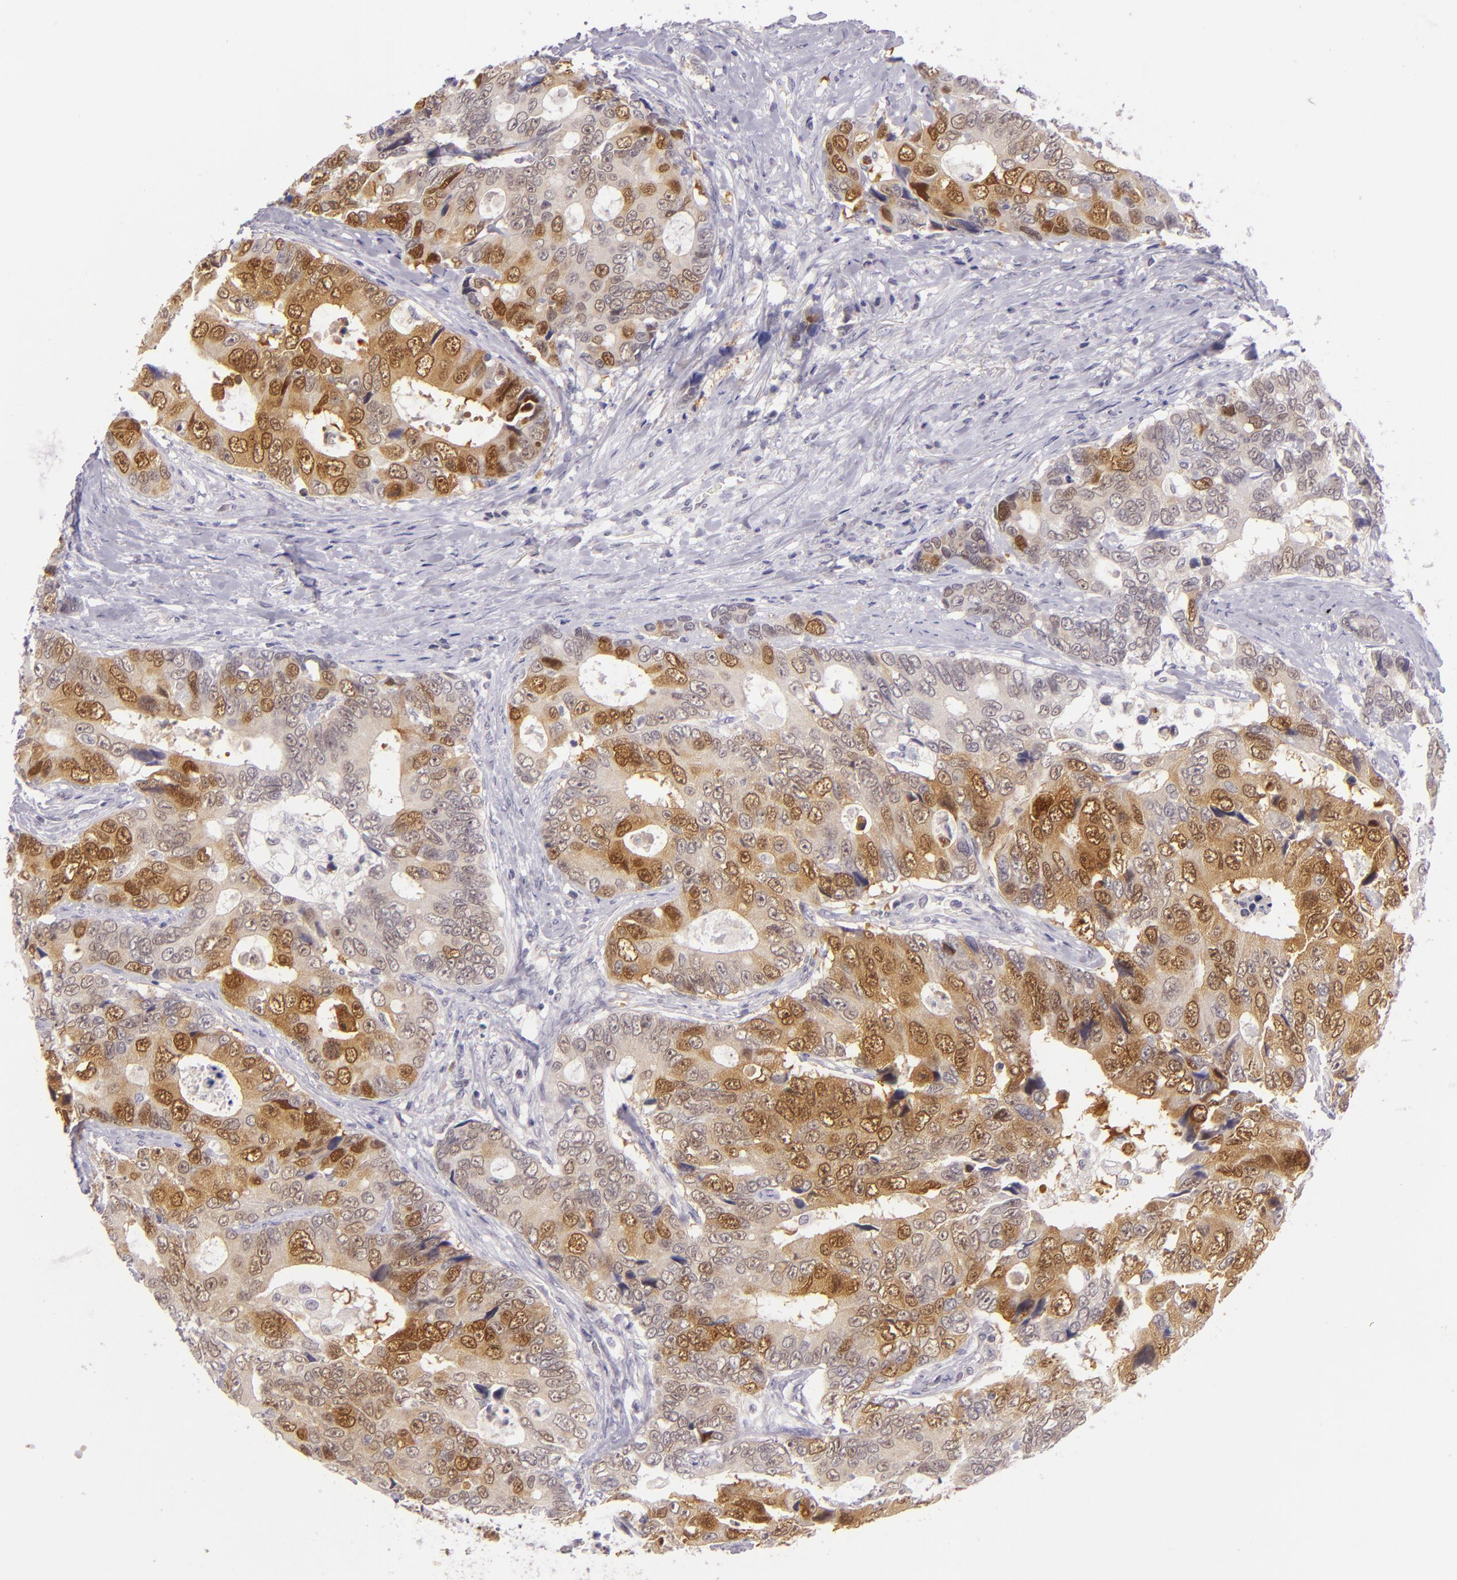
{"staining": {"intensity": "strong", "quantity": ">75%", "location": "cytoplasmic/membranous,nuclear"}, "tissue": "colorectal cancer", "cell_type": "Tumor cells", "image_type": "cancer", "snomed": [{"axis": "morphology", "description": "Adenocarcinoma, NOS"}, {"axis": "topography", "description": "Rectum"}], "caption": "Immunohistochemical staining of adenocarcinoma (colorectal) displays high levels of strong cytoplasmic/membranous and nuclear protein positivity in approximately >75% of tumor cells. Ihc stains the protein in brown and the nuclei are stained blue.", "gene": "CSE1L", "patient": {"sex": "female", "age": 67}}